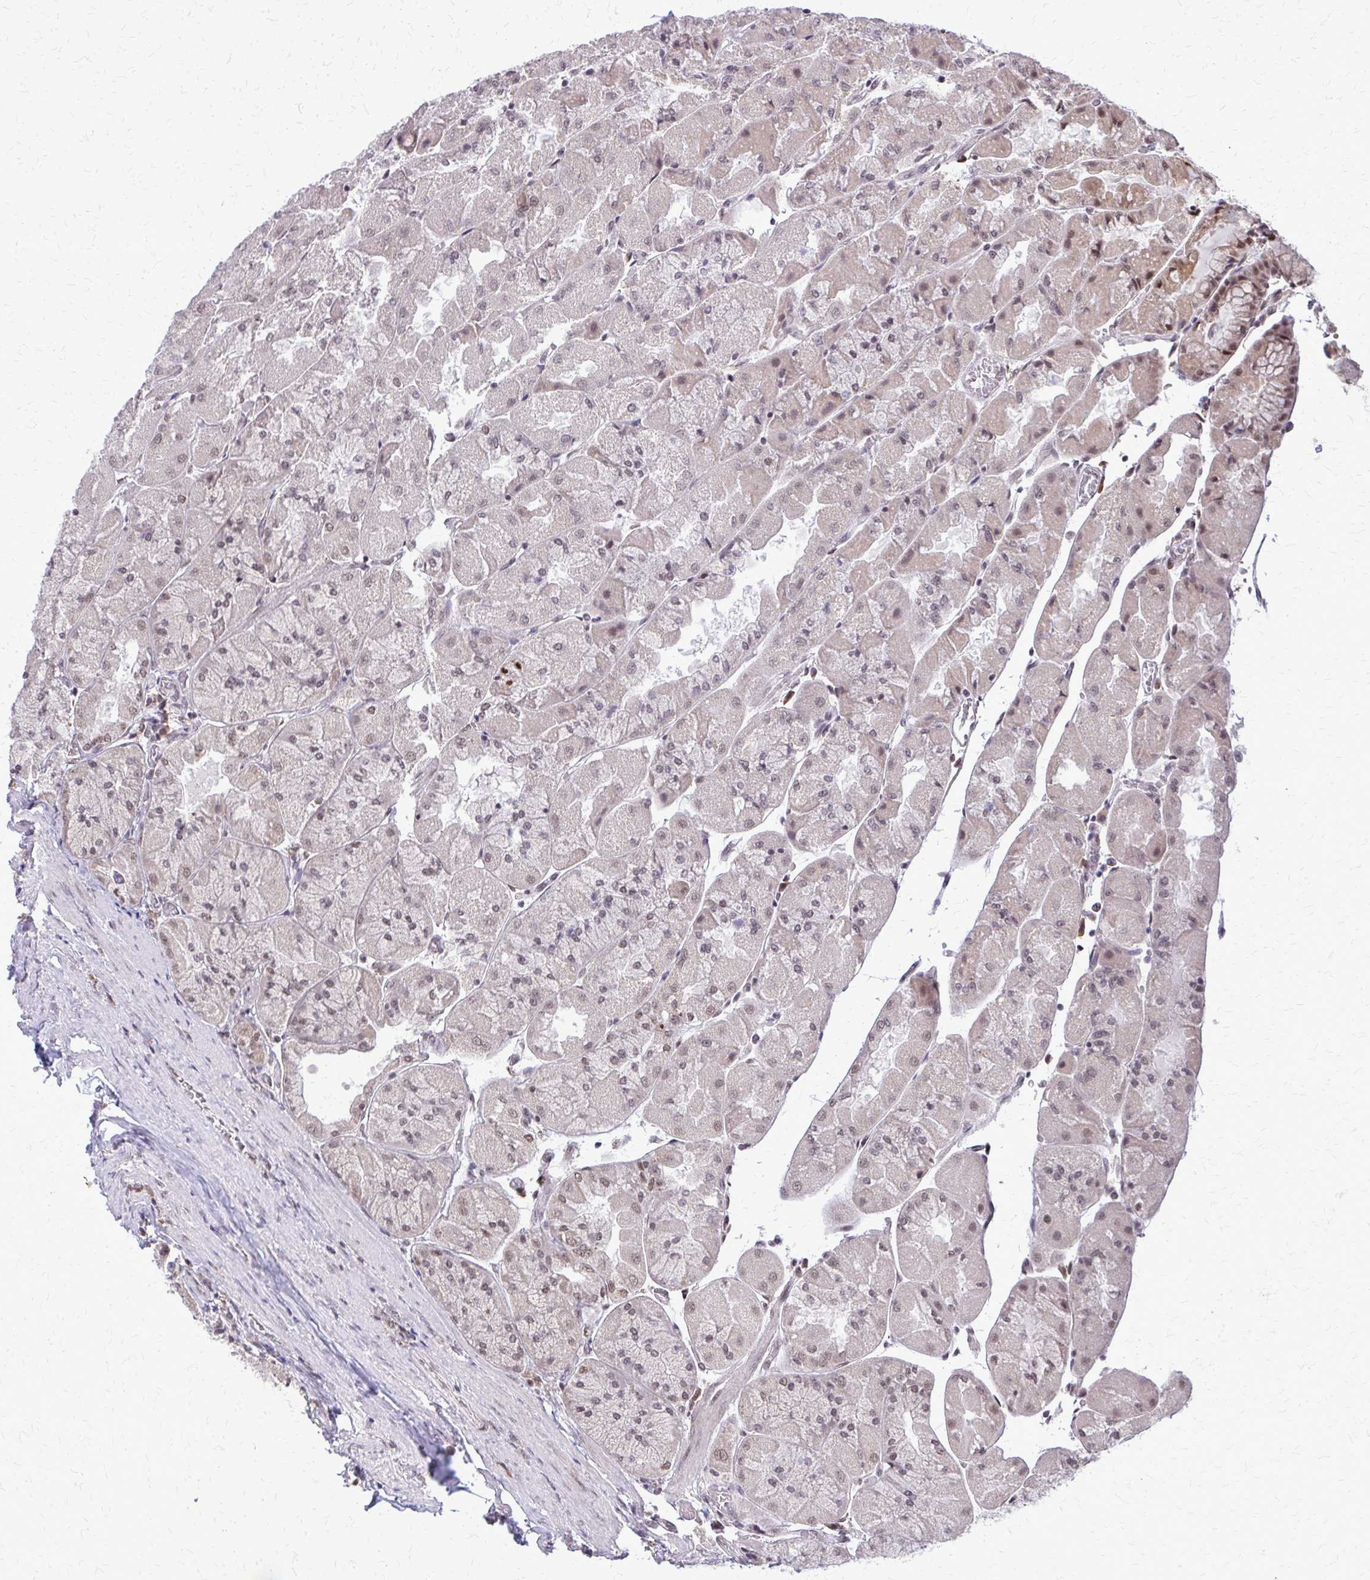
{"staining": {"intensity": "moderate", "quantity": "25%-75%", "location": "nuclear"}, "tissue": "stomach", "cell_type": "Glandular cells", "image_type": "normal", "snomed": [{"axis": "morphology", "description": "Normal tissue, NOS"}, {"axis": "topography", "description": "Stomach"}], "caption": "This image reveals immunohistochemistry staining of normal human stomach, with medium moderate nuclear staining in approximately 25%-75% of glandular cells.", "gene": "HDAC3", "patient": {"sex": "female", "age": 61}}